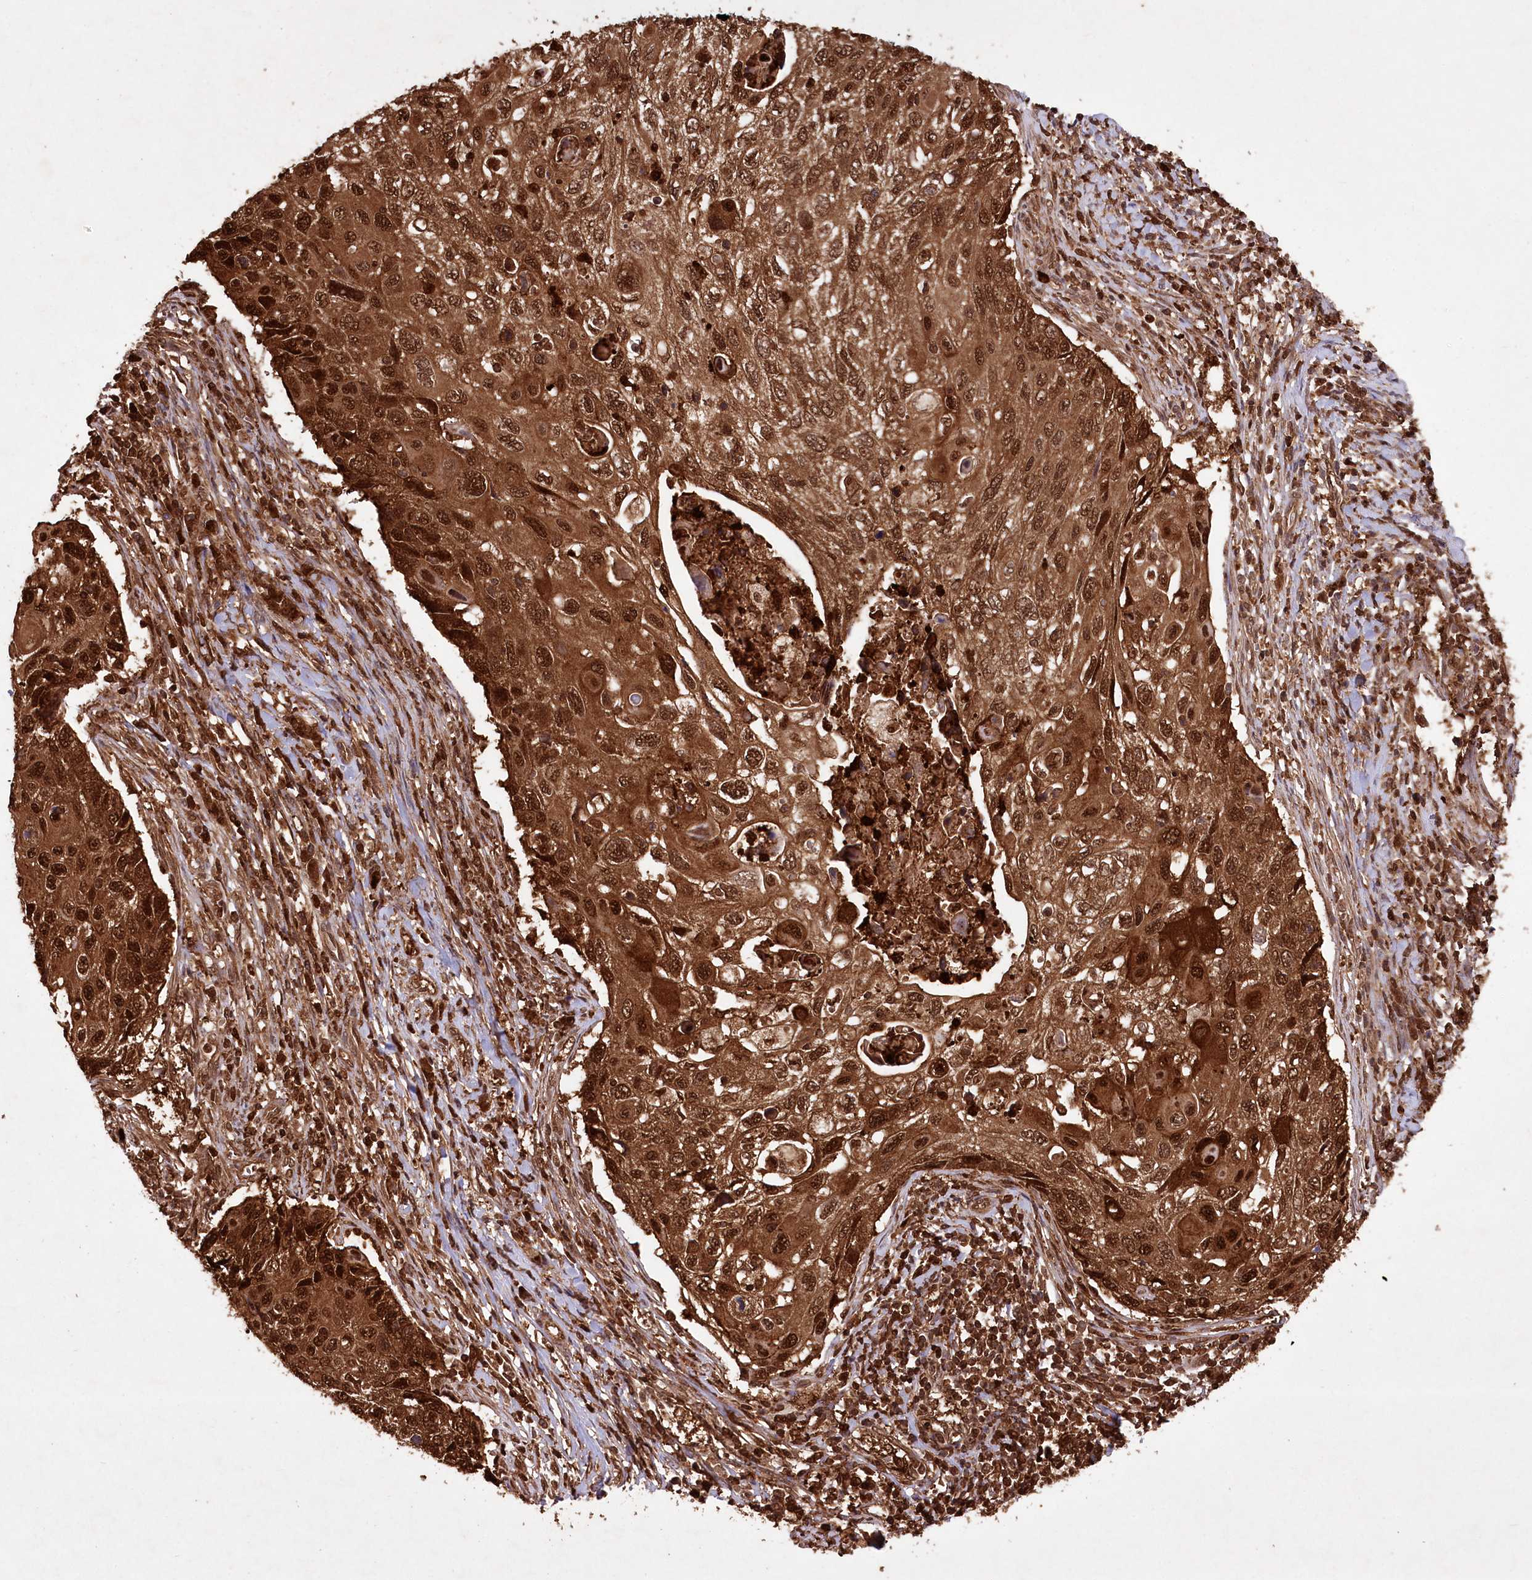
{"staining": {"intensity": "strong", "quantity": ">75%", "location": "cytoplasmic/membranous,nuclear"}, "tissue": "cervical cancer", "cell_type": "Tumor cells", "image_type": "cancer", "snomed": [{"axis": "morphology", "description": "Squamous cell carcinoma, NOS"}, {"axis": "topography", "description": "Cervix"}], "caption": "Protein expression analysis of human squamous cell carcinoma (cervical) reveals strong cytoplasmic/membranous and nuclear staining in about >75% of tumor cells.", "gene": "LSG1", "patient": {"sex": "female", "age": 70}}